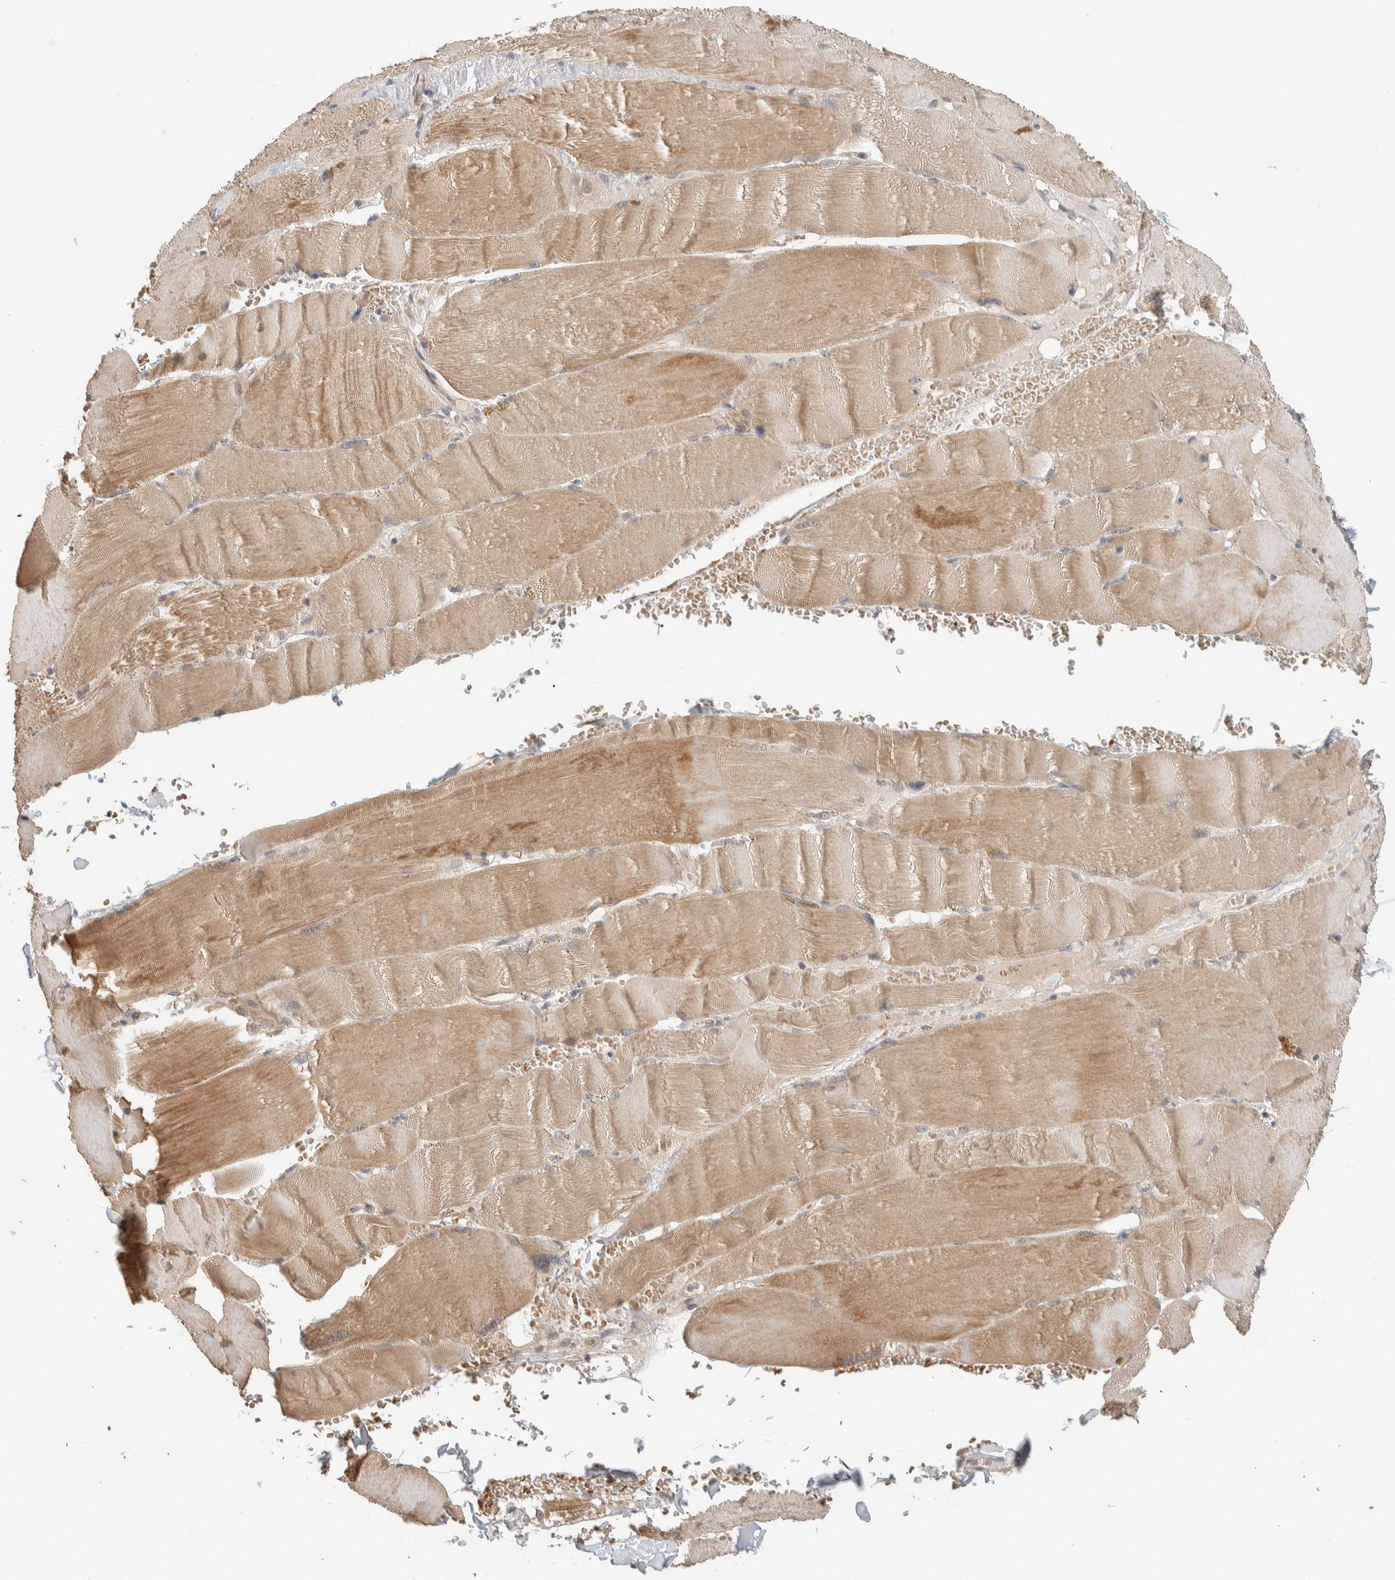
{"staining": {"intensity": "moderate", "quantity": ">75%", "location": "cytoplasmic/membranous"}, "tissue": "skeletal muscle", "cell_type": "Myocytes", "image_type": "normal", "snomed": [{"axis": "morphology", "description": "Normal tissue, NOS"}, {"axis": "topography", "description": "Skin"}, {"axis": "topography", "description": "Skeletal muscle"}], "caption": "Brown immunohistochemical staining in benign human skeletal muscle shows moderate cytoplasmic/membranous staining in about >75% of myocytes.", "gene": "ZBTB2", "patient": {"sex": "male", "age": 83}}